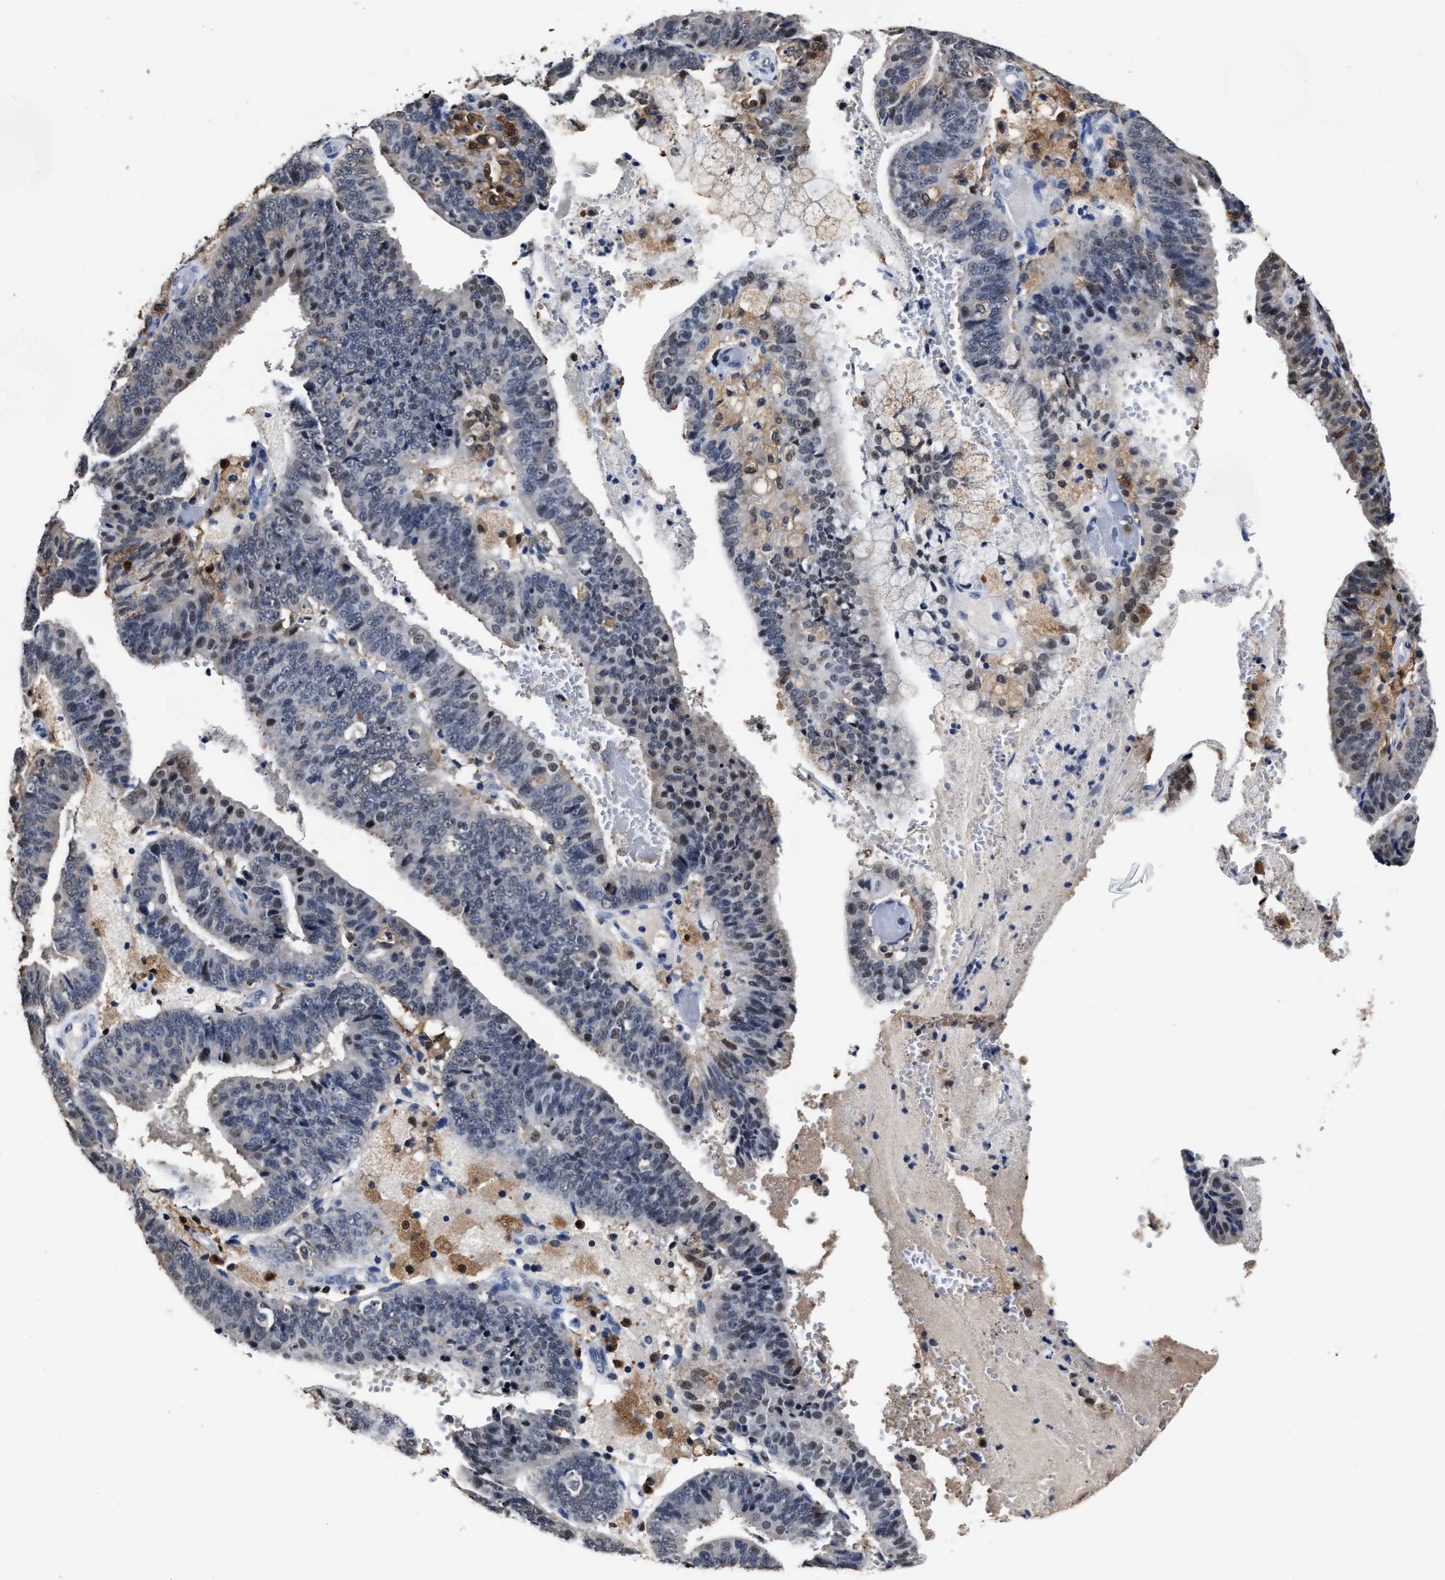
{"staining": {"intensity": "moderate", "quantity": "<25%", "location": "cytoplasmic/membranous,nuclear"}, "tissue": "endometrial cancer", "cell_type": "Tumor cells", "image_type": "cancer", "snomed": [{"axis": "morphology", "description": "Adenocarcinoma, NOS"}, {"axis": "topography", "description": "Endometrium"}], "caption": "High-power microscopy captured an IHC histopathology image of endometrial cancer, revealing moderate cytoplasmic/membranous and nuclear staining in approximately <25% of tumor cells.", "gene": "PRPF4B", "patient": {"sex": "female", "age": 63}}